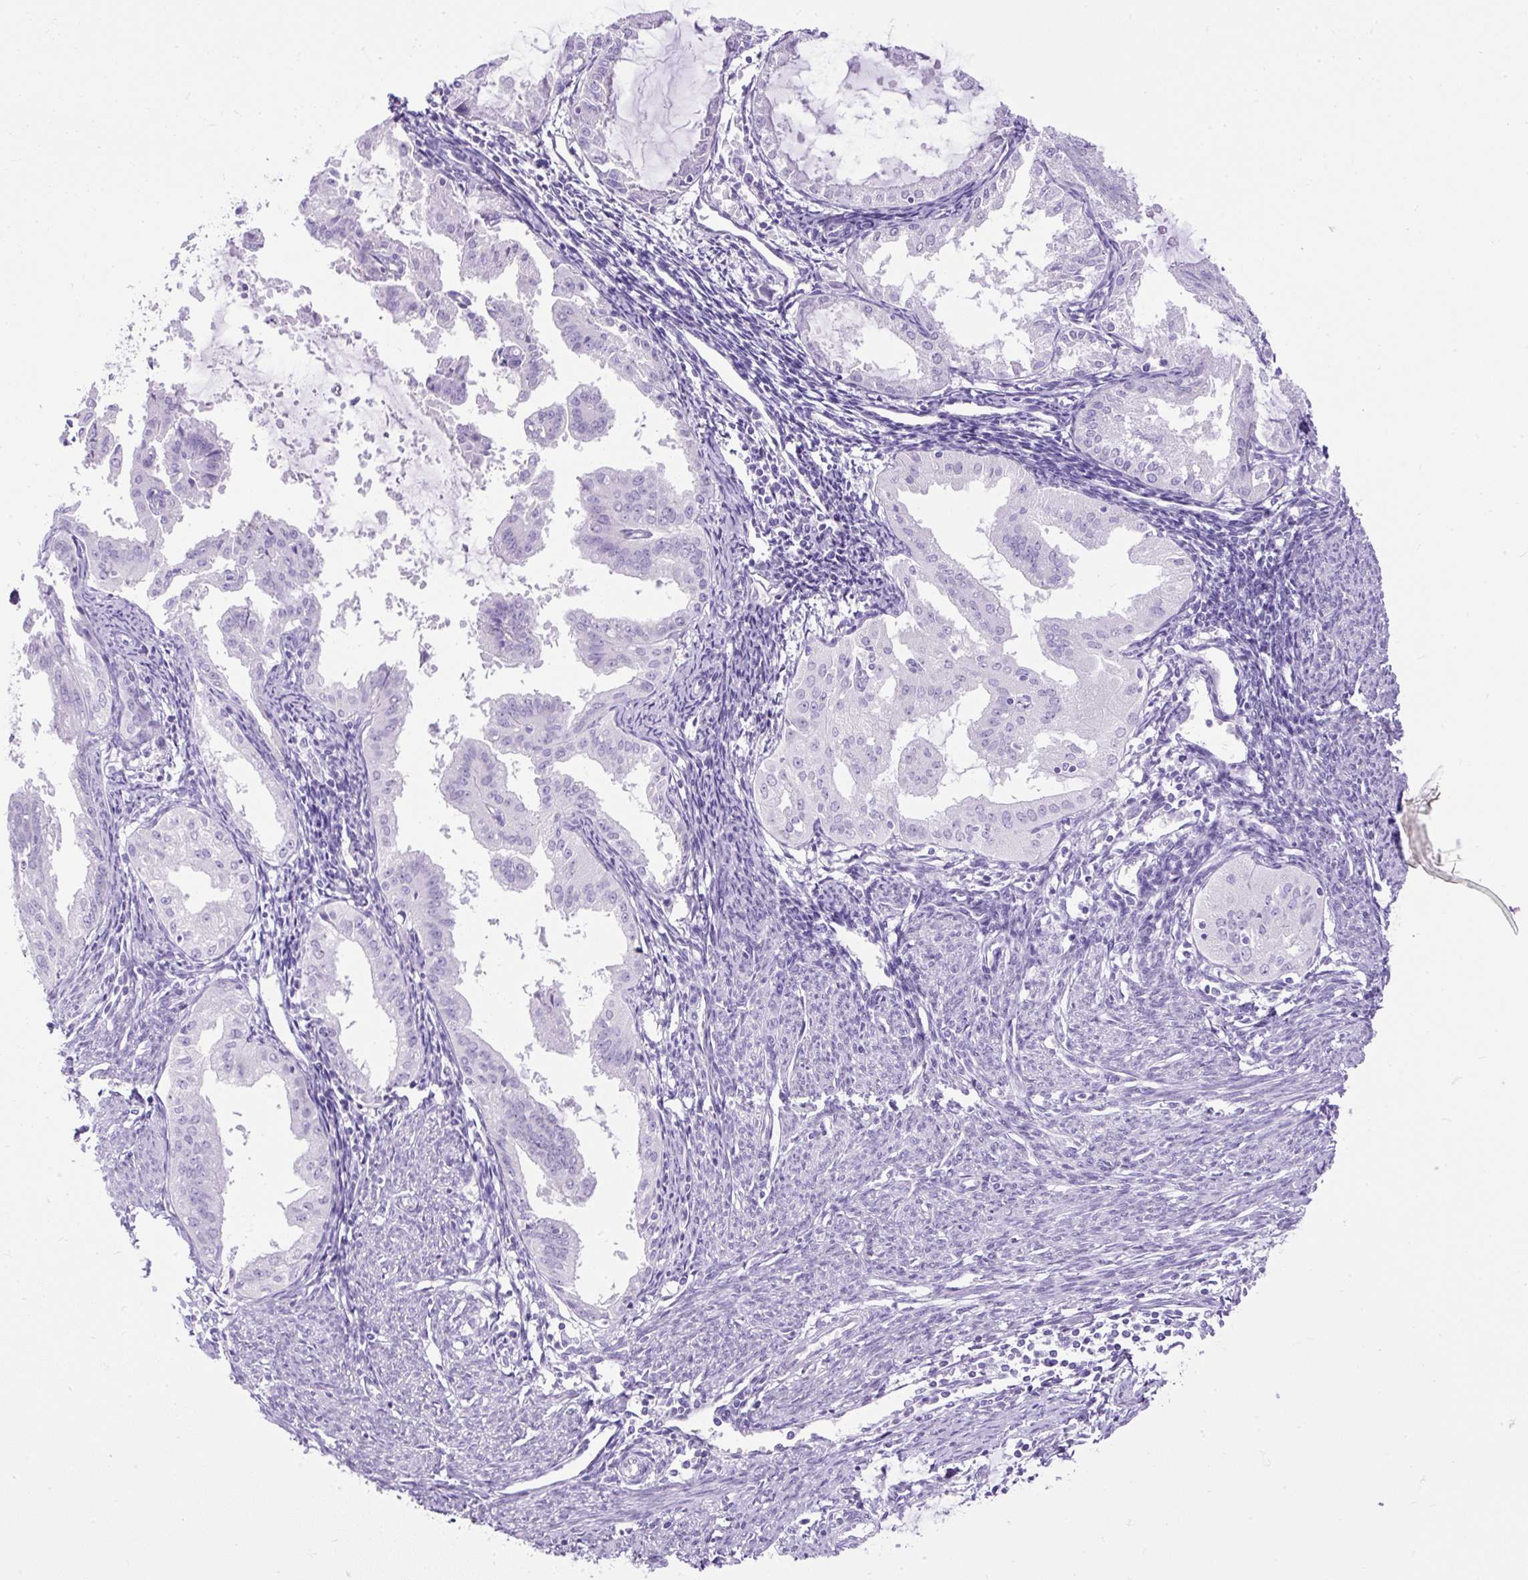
{"staining": {"intensity": "negative", "quantity": "none", "location": "none"}, "tissue": "endometrial cancer", "cell_type": "Tumor cells", "image_type": "cancer", "snomed": [{"axis": "morphology", "description": "Adenocarcinoma, NOS"}, {"axis": "topography", "description": "Endometrium"}], "caption": "A histopathology image of endometrial adenocarcinoma stained for a protein displays no brown staining in tumor cells. (Immunohistochemistry (ihc), brightfield microscopy, high magnification).", "gene": "UPP1", "patient": {"sex": "female", "age": 70}}